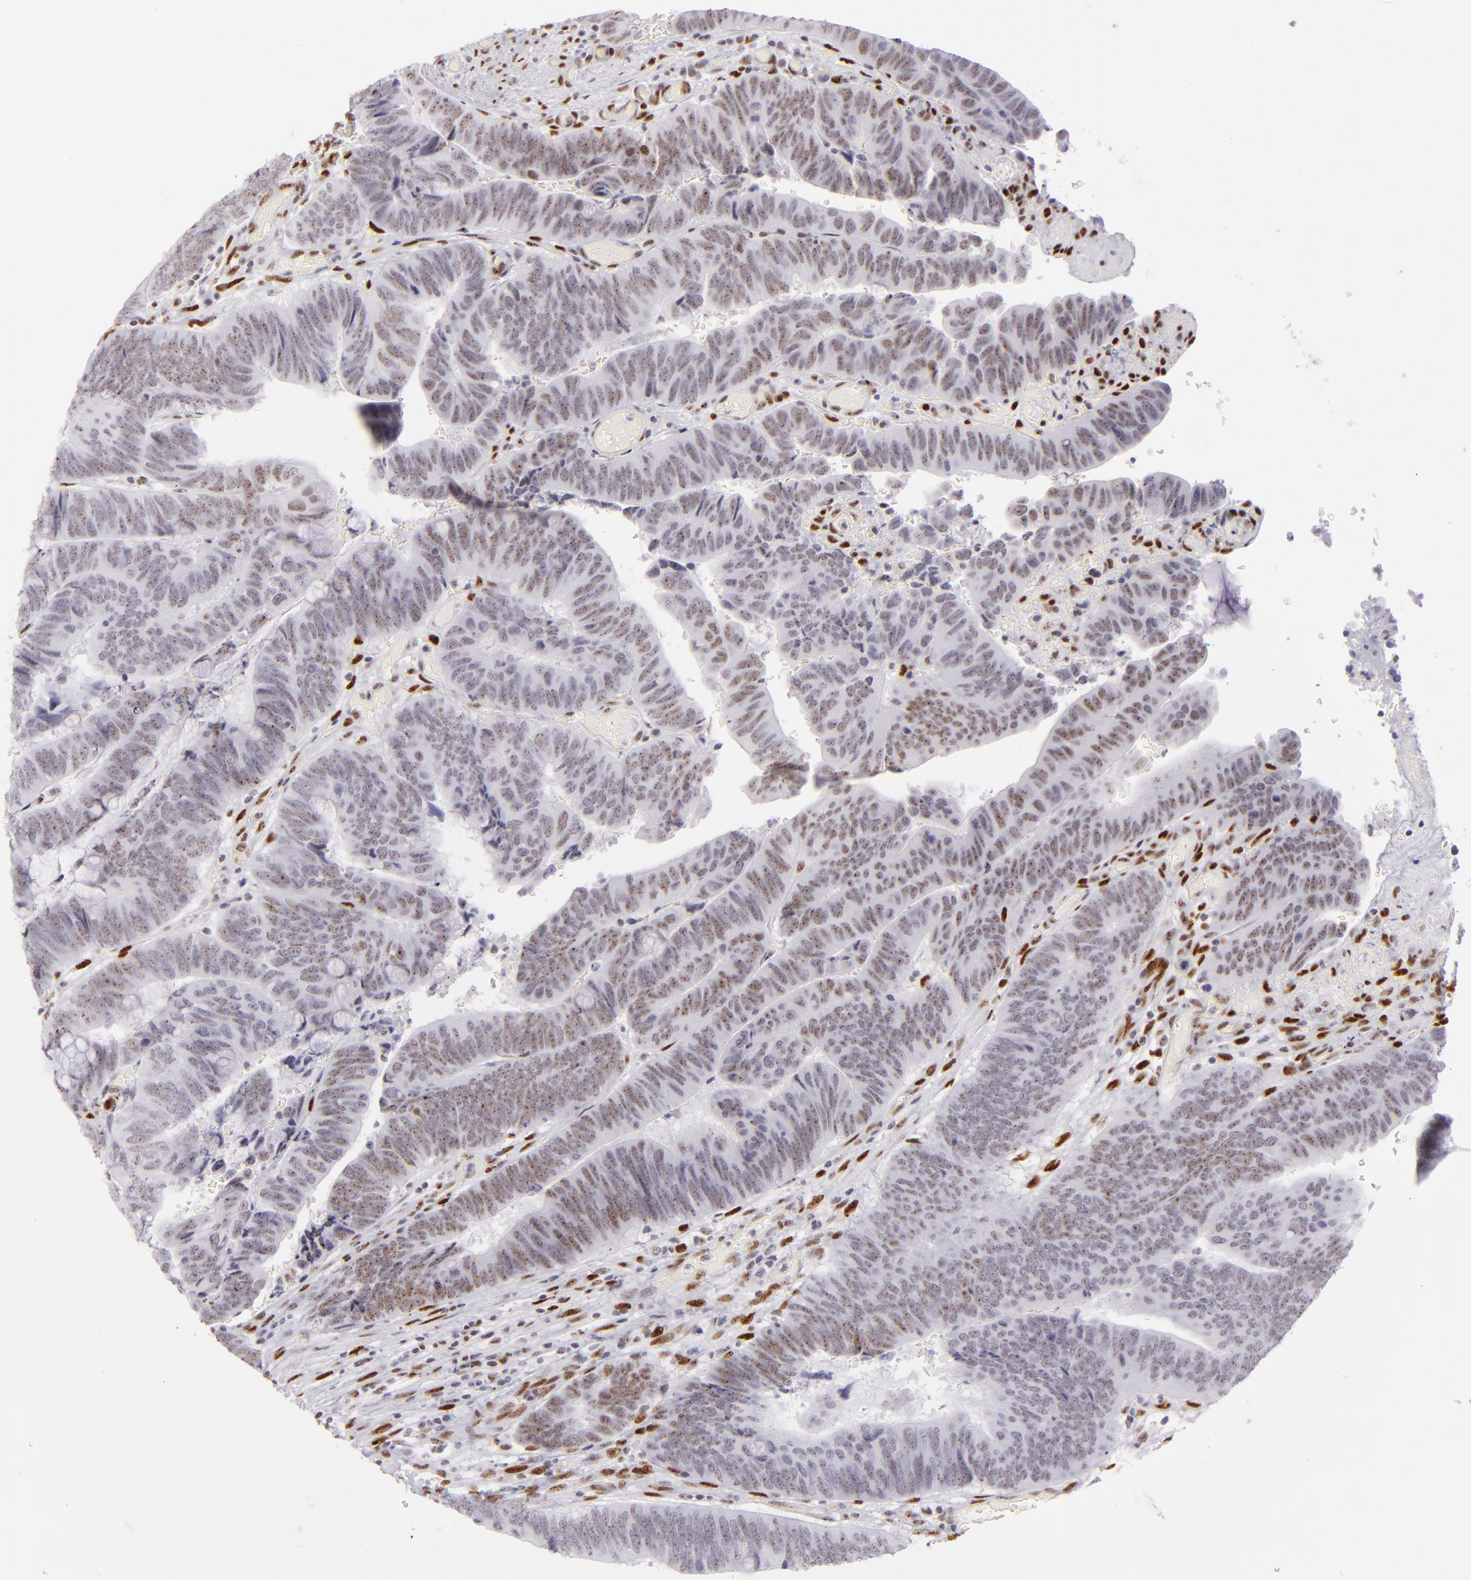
{"staining": {"intensity": "weak", "quantity": "25%-75%", "location": "nuclear"}, "tissue": "colorectal cancer", "cell_type": "Tumor cells", "image_type": "cancer", "snomed": [{"axis": "morphology", "description": "Normal tissue, NOS"}, {"axis": "morphology", "description": "Adenocarcinoma, NOS"}, {"axis": "topography", "description": "Rectum"}], "caption": "A micrograph showing weak nuclear expression in about 25%-75% of tumor cells in colorectal cancer, as visualized by brown immunohistochemical staining.", "gene": "TOP3A", "patient": {"sex": "male", "age": 92}}